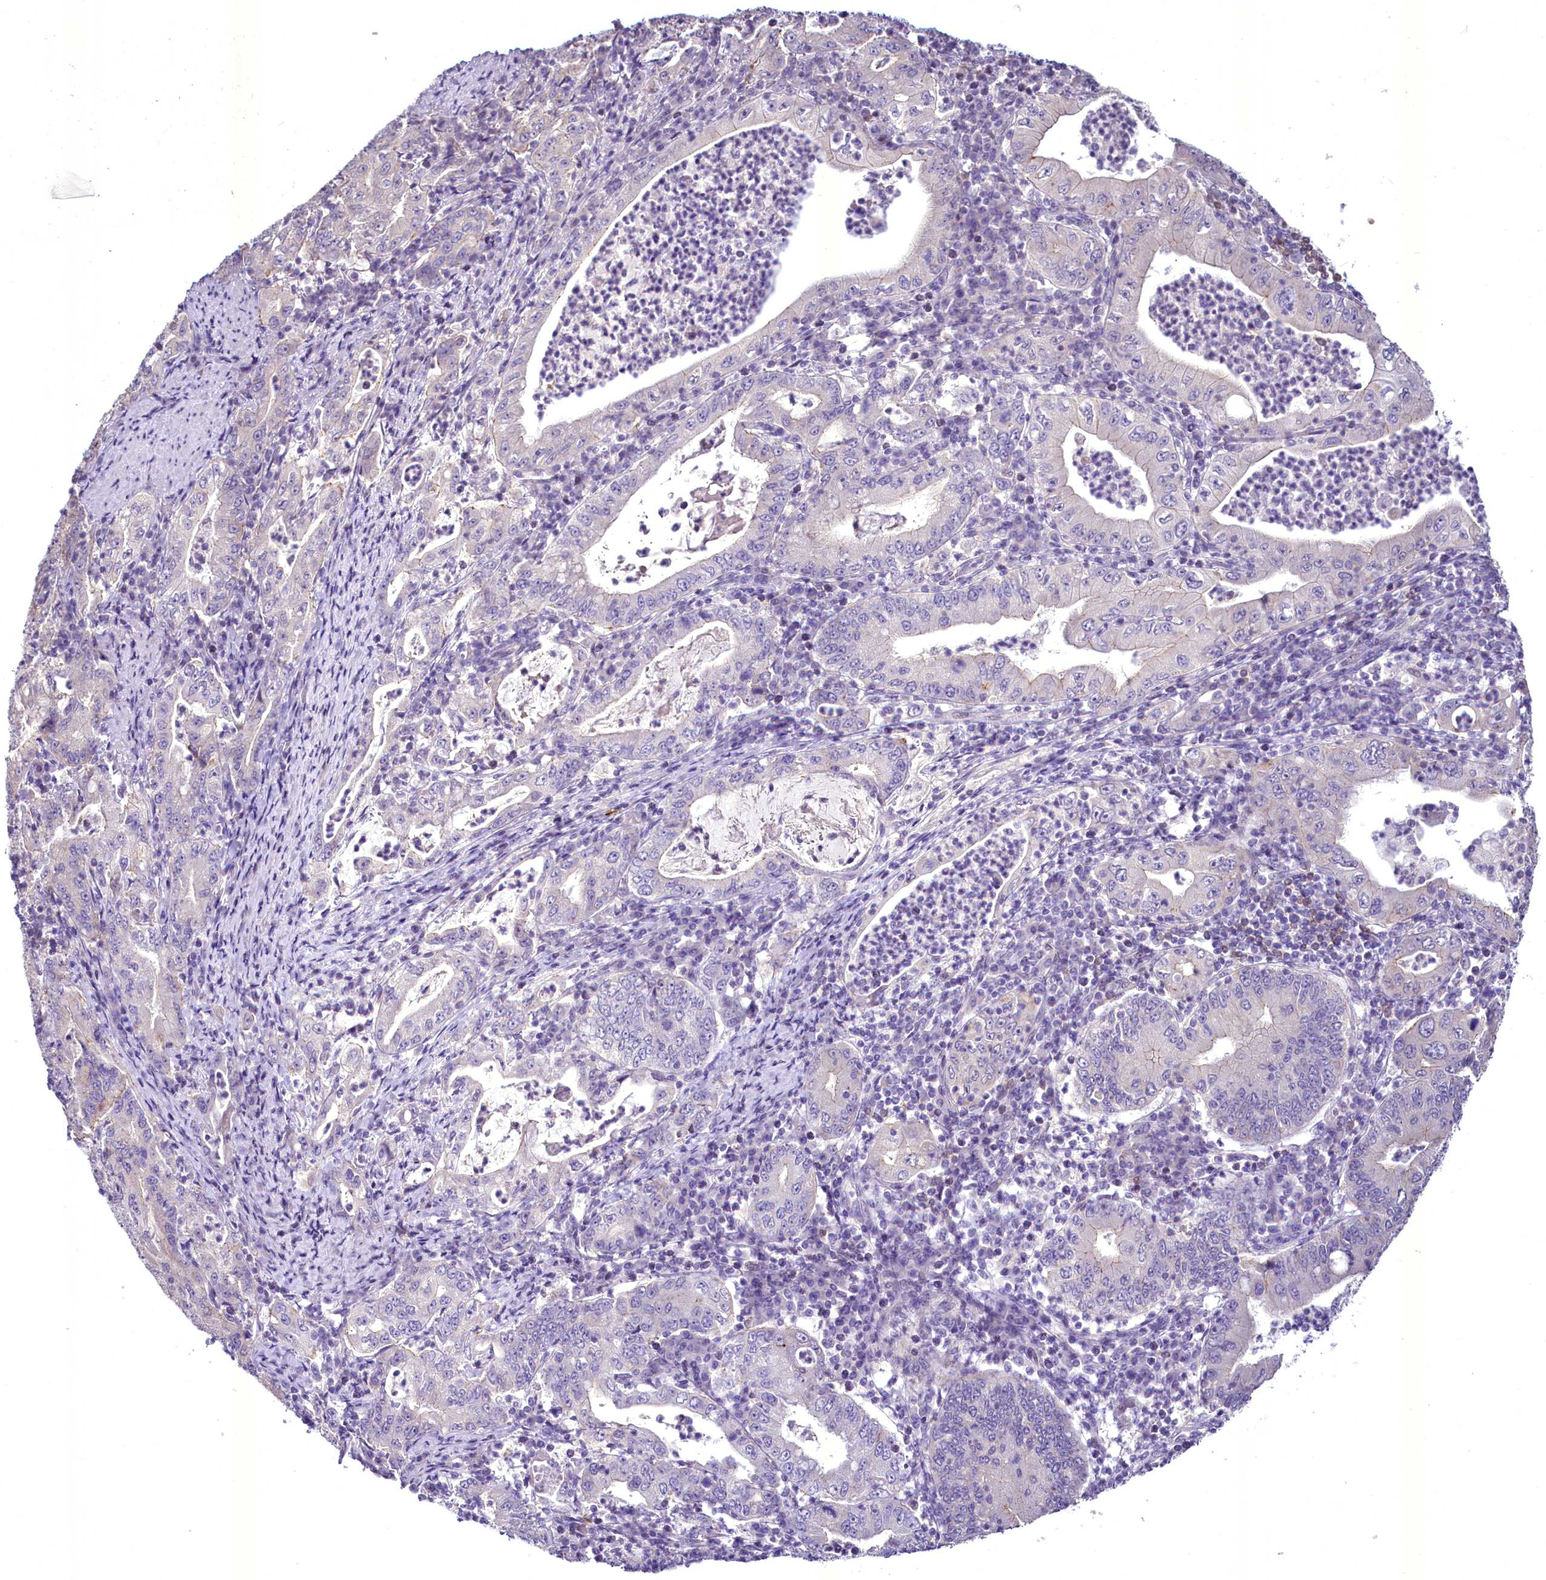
{"staining": {"intensity": "negative", "quantity": "none", "location": "none"}, "tissue": "stomach cancer", "cell_type": "Tumor cells", "image_type": "cancer", "snomed": [{"axis": "morphology", "description": "Normal tissue, NOS"}, {"axis": "morphology", "description": "Adenocarcinoma, NOS"}, {"axis": "topography", "description": "Esophagus"}, {"axis": "topography", "description": "Stomach, upper"}, {"axis": "topography", "description": "Peripheral nerve tissue"}], "caption": "Immunohistochemistry micrograph of neoplastic tissue: stomach cancer stained with DAB demonstrates no significant protein expression in tumor cells.", "gene": "BANK1", "patient": {"sex": "male", "age": 62}}